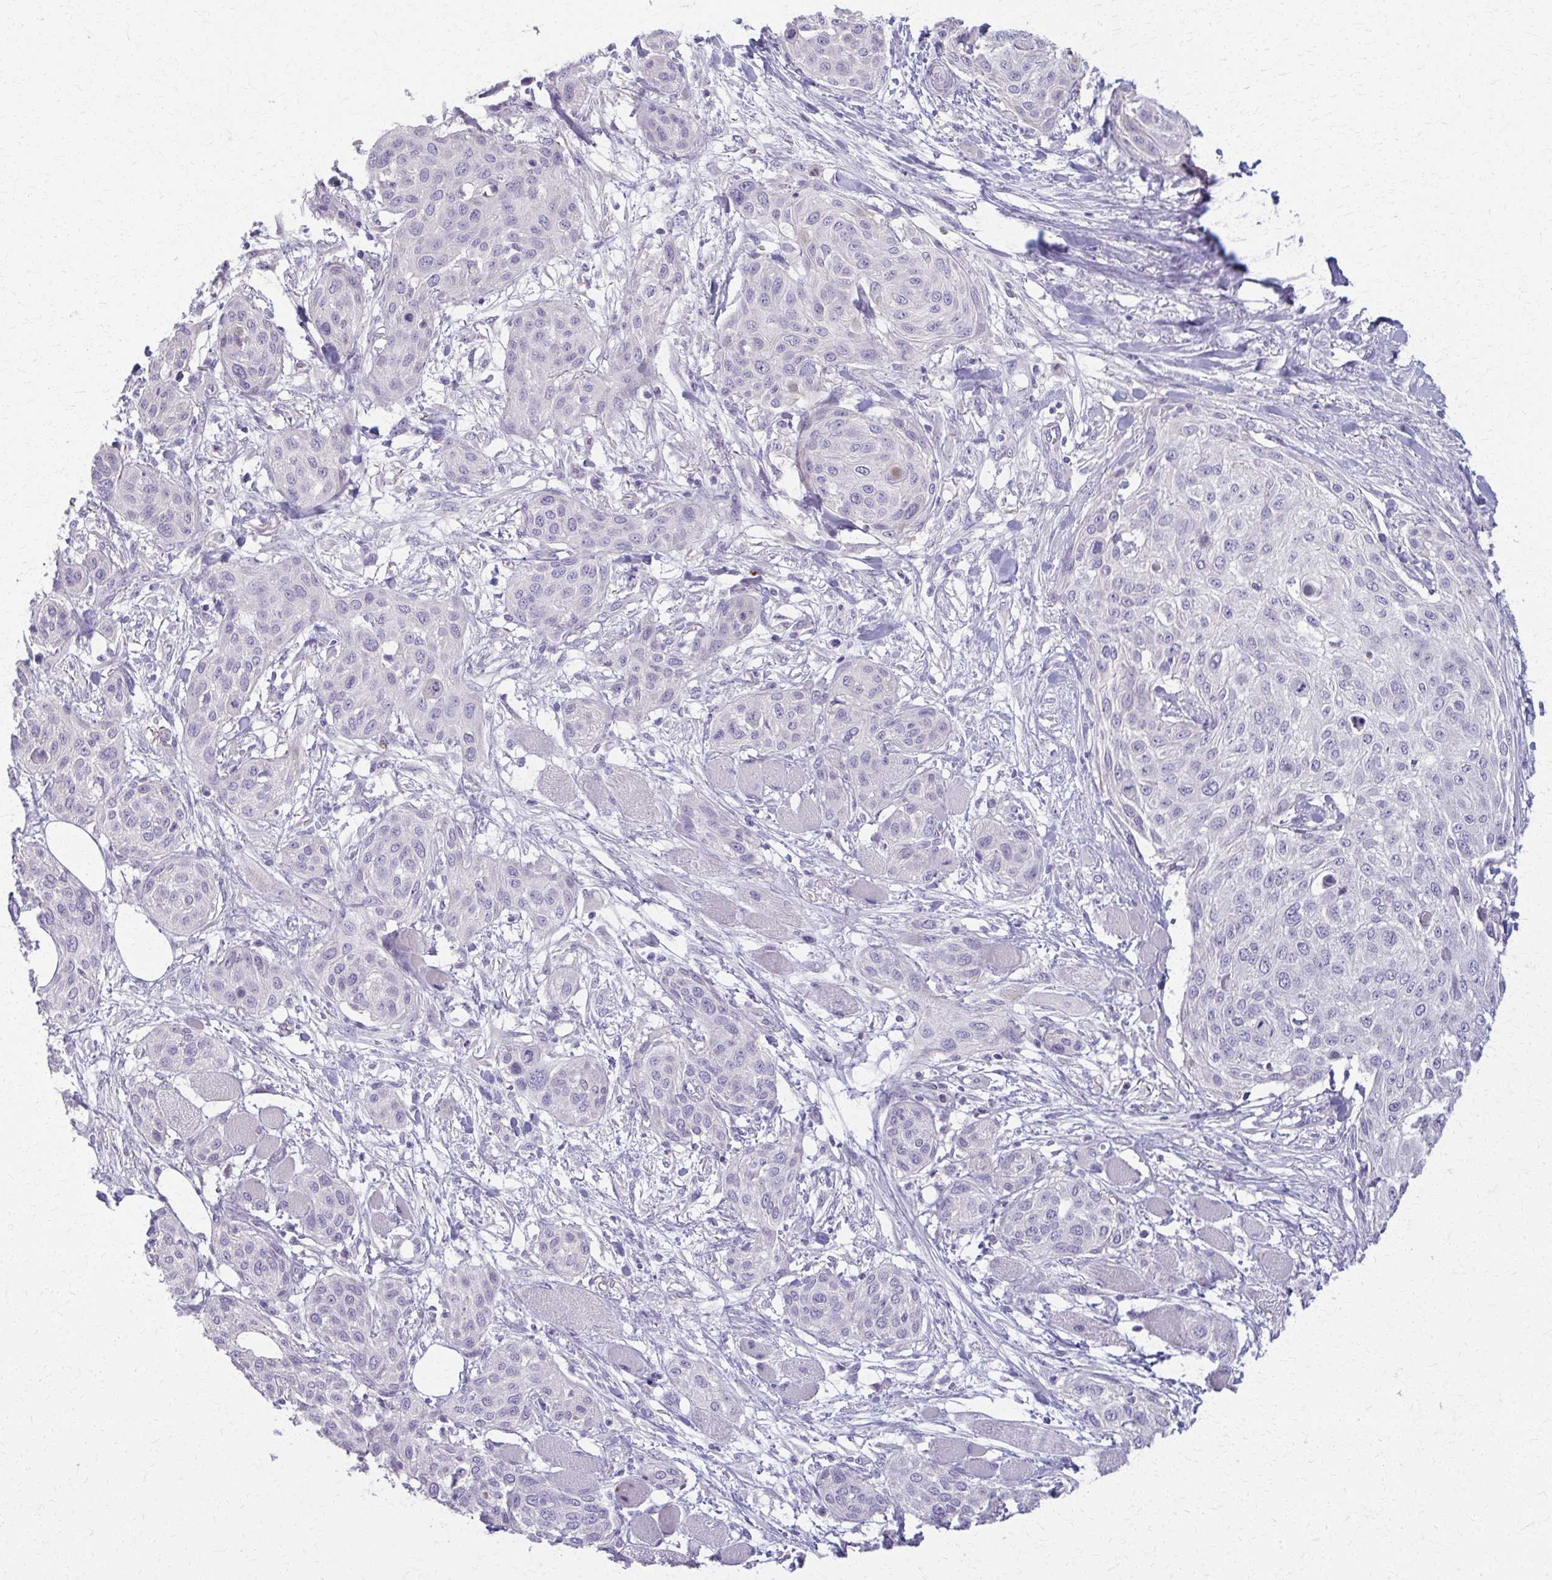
{"staining": {"intensity": "negative", "quantity": "none", "location": "none"}, "tissue": "skin cancer", "cell_type": "Tumor cells", "image_type": "cancer", "snomed": [{"axis": "morphology", "description": "Squamous cell carcinoma, NOS"}, {"axis": "topography", "description": "Skin"}], "caption": "Micrograph shows no significant protein positivity in tumor cells of skin cancer (squamous cell carcinoma). (IHC, brightfield microscopy, high magnification).", "gene": "OR4M1", "patient": {"sex": "female", "age": 87}}